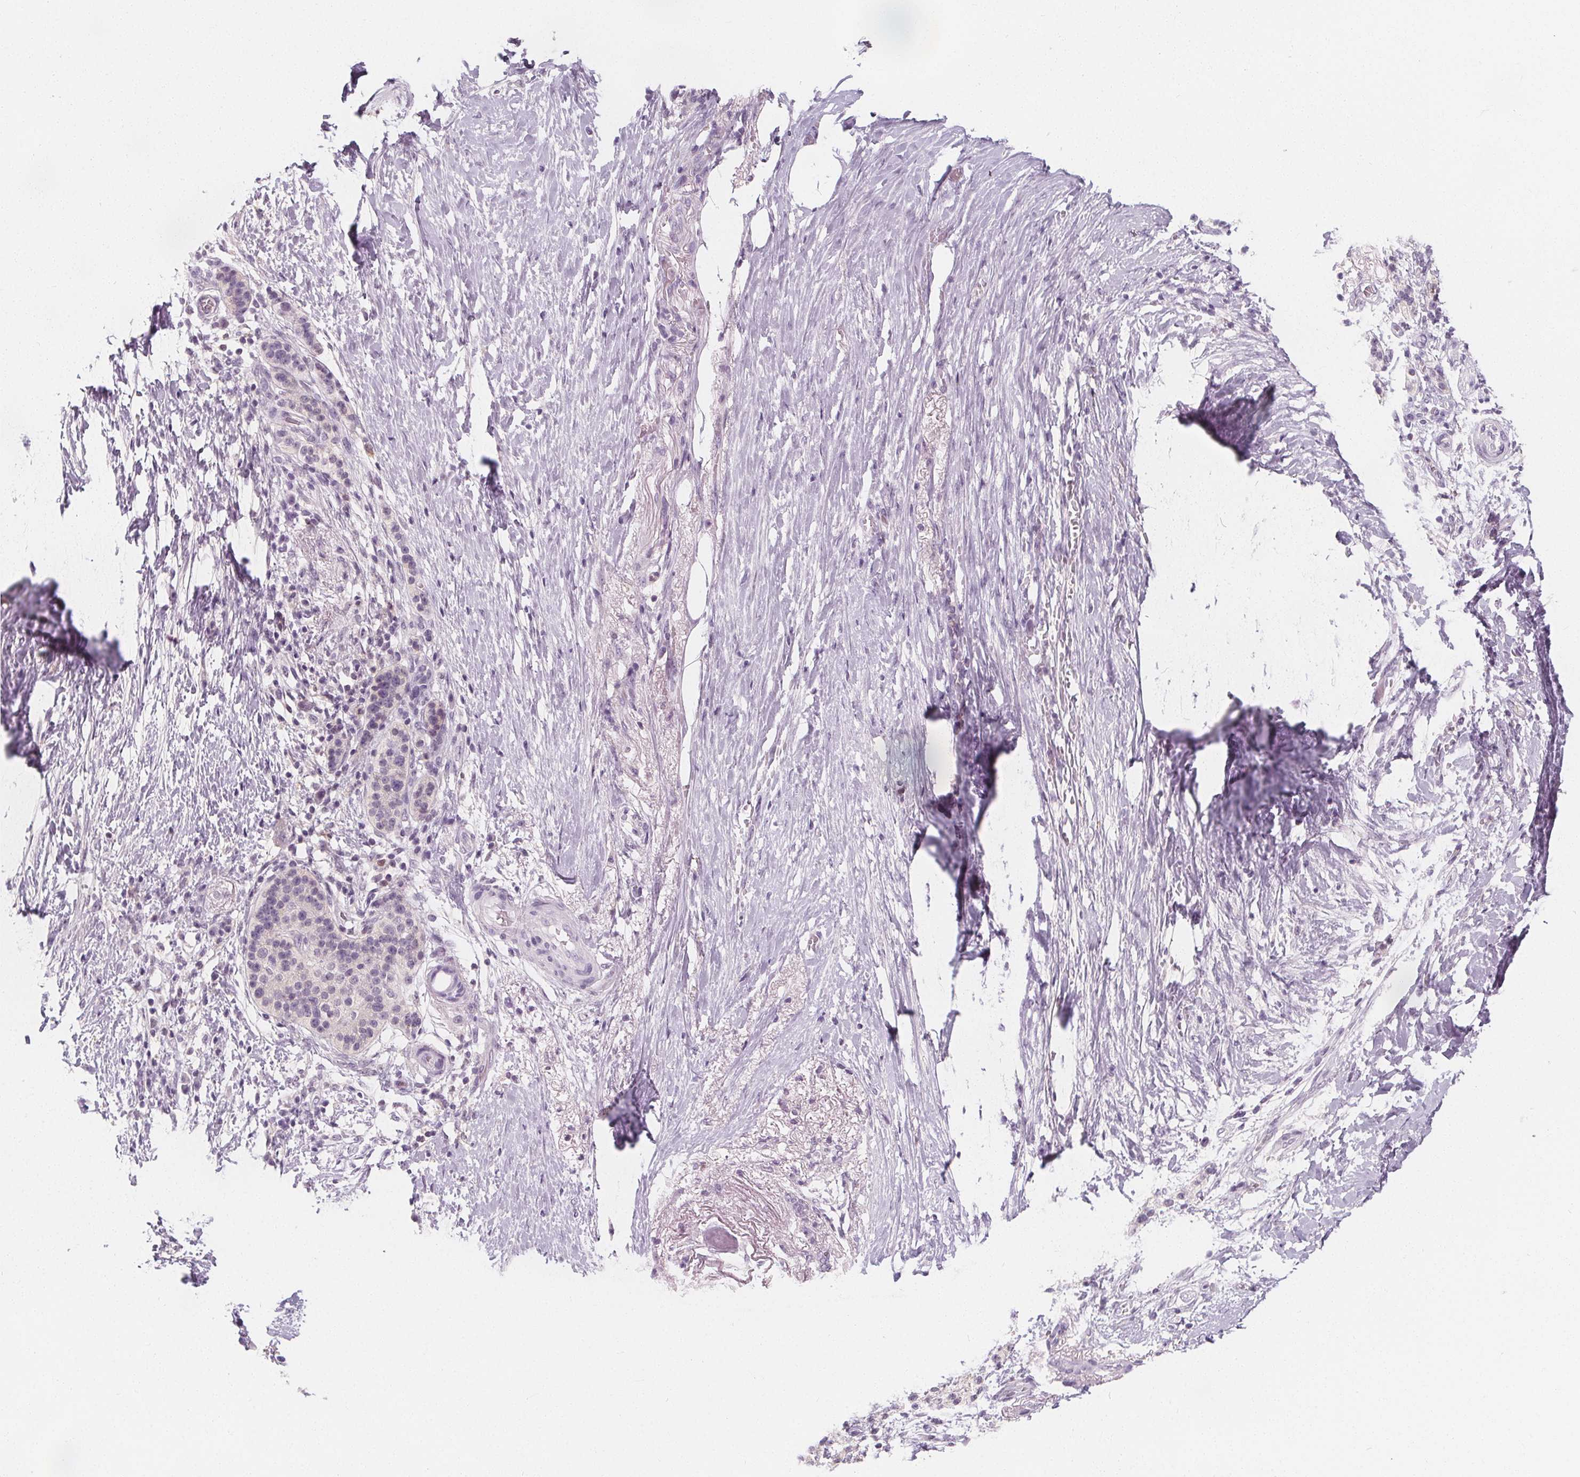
{"staining": {"intensity": "negative", "quantity": "none", "location": "none"}, "tissue": "pancreatic cancer", "cell_type": "Tumor cells", "image_type": "cancer", "snomed": [{"axis": "morphology", "description": "Adenocarcinoma, NOS"}, {"axis": "topography", "description": "Pancreas"}], "caption": "Human pancreatic cancer (adenocarcinoma) stained for a protein using IHC reveals no expression in tumor cells.", "gene": "UGP2", "patient": {"sex": "female", "age": 72}}